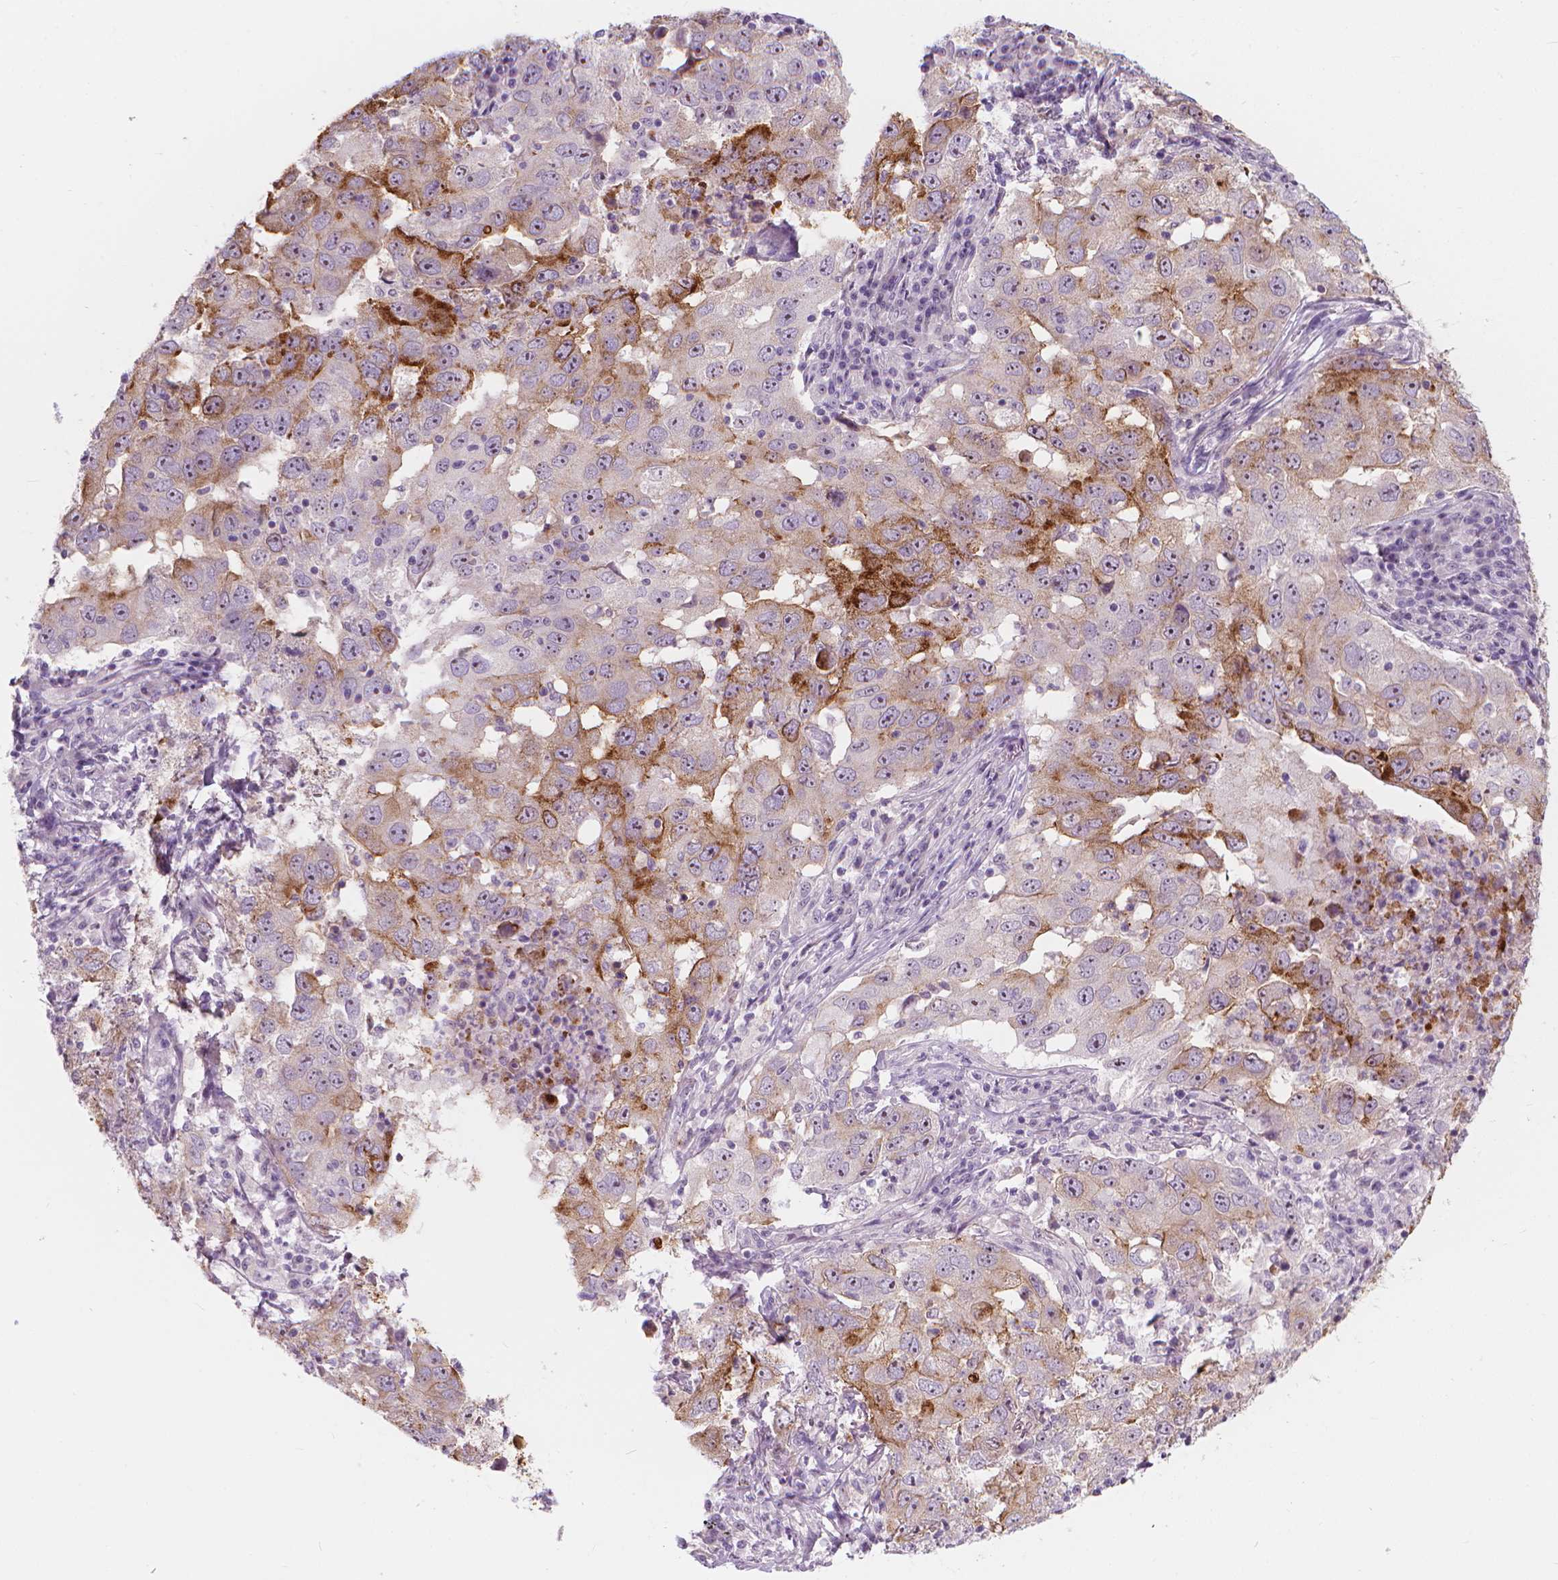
{"staining": {"intensity": "moderate", "quantity": "<25%", "location": "cytoplasmic/membranous"}, "tissue": "lung cancer", "cell_type": "Tumor cells", "image_type": "cancer", "snomed": [{"axis": "morphology", "description": "Adenocarcinoma, NOS"}, {"axis": "topography", "description": "Lung"}], "caption": "Tumor cells demonstrate low levels of moderate cytoplasmic/membranous staining in about <25% of cells in lung cancer. (brown staining indicates protein expression, while blue staining denotes nuclei).", "gene": "GPRC5A", "patient": {"sex": "male", "age": 73}}